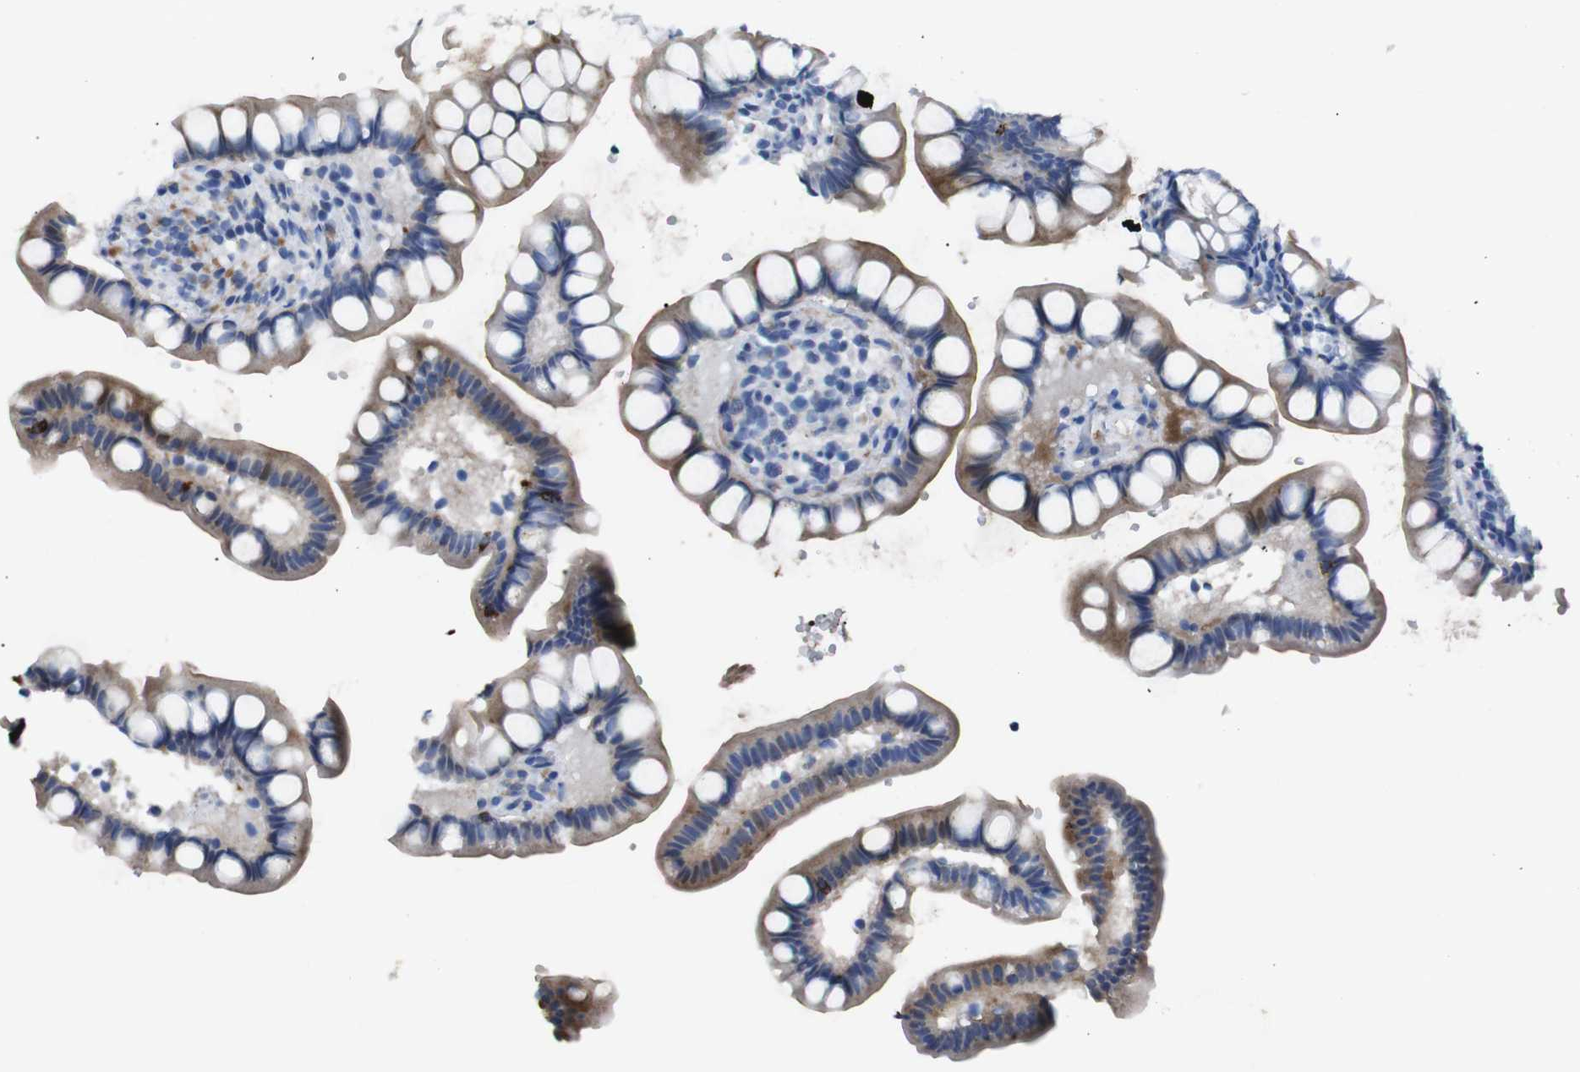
{"staining": {"intensity": "strong", "quantity": ">75%", "location": "cytoplasmic/membranous"}, "tissue": "small intestine", "cell_type": "Glandular cells", "image_type": "normal", "snomed": [{"axis": "morphology", "description": "Normal tissue, NOS"}, {"axis": "topography", "description": "Small intestine"}], "caption": "Small intestine stained with immunohistochemistry (IHC) reveals strong cytoplasmic/membranous staining in approximately >75% of glandular cells.", "gene": "GJB2", "patient": {"sex": "female", "age": 84}}